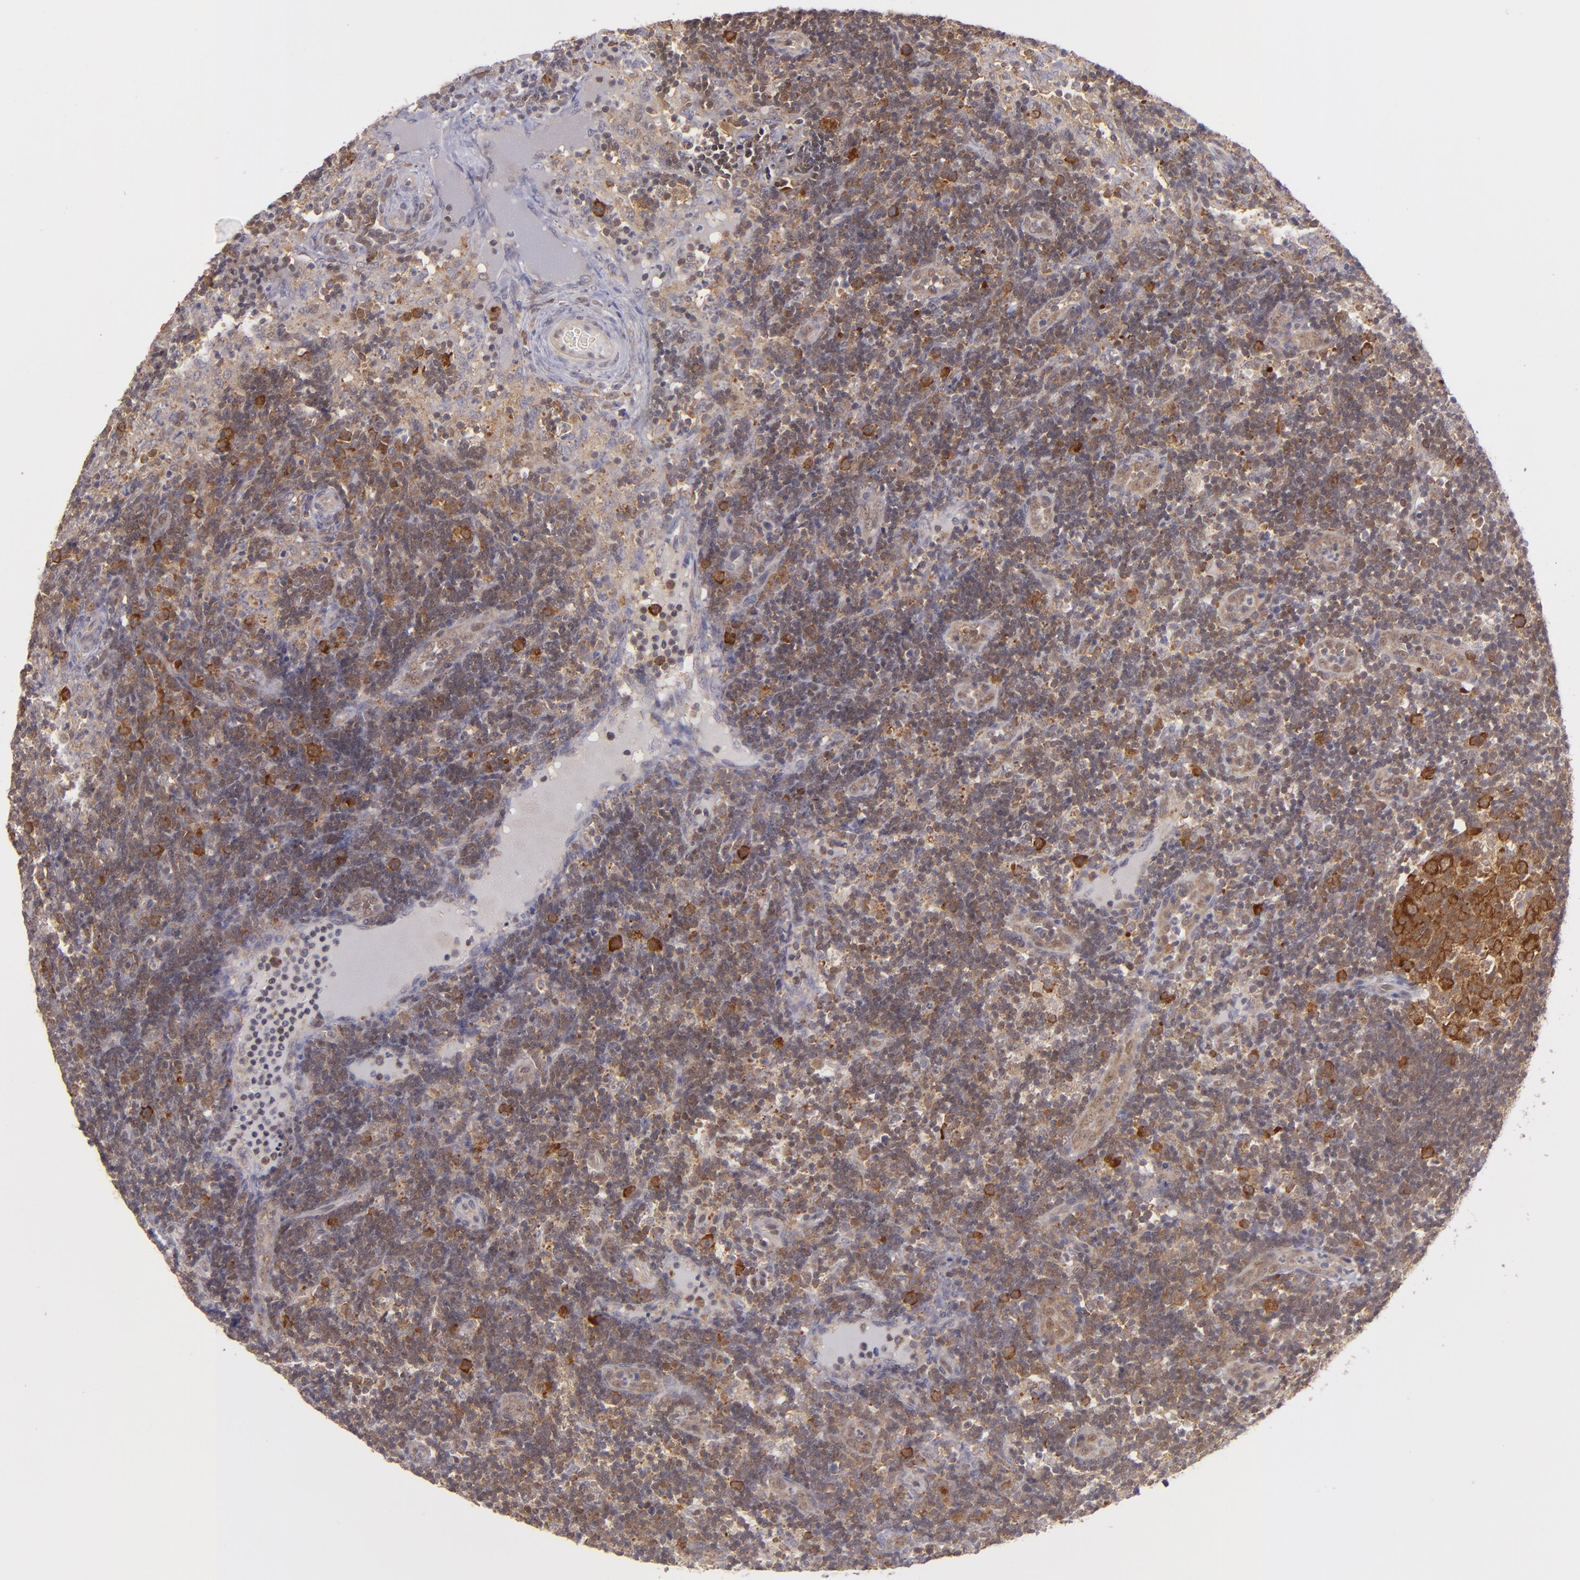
{"staining": {"intensity": "strong", "quantity": ">75%", "location": "cytoplasmic/membranous"}, "tissue": "lymph node", "cell_type": "Germinal center cells", "image_type": "normal", "snomed": [{"axis": "morphology", "description": "Normal tissue, NOS"}, {"axis": "morphology", "description": "Inflammation, NOS"}, {"axis": "topography", "description": "Lymph node"}, {"axis": "topography", "description": "Salivary gland"}], "caption": "This is a histology image of immunohistochemistry staining of unremarkable lymph node, which shows strong expression in the cytoplasmic/membranous of germinal center cells.", "gene": "PTPN13", "patient": {"sex": "male", "age": 3}}